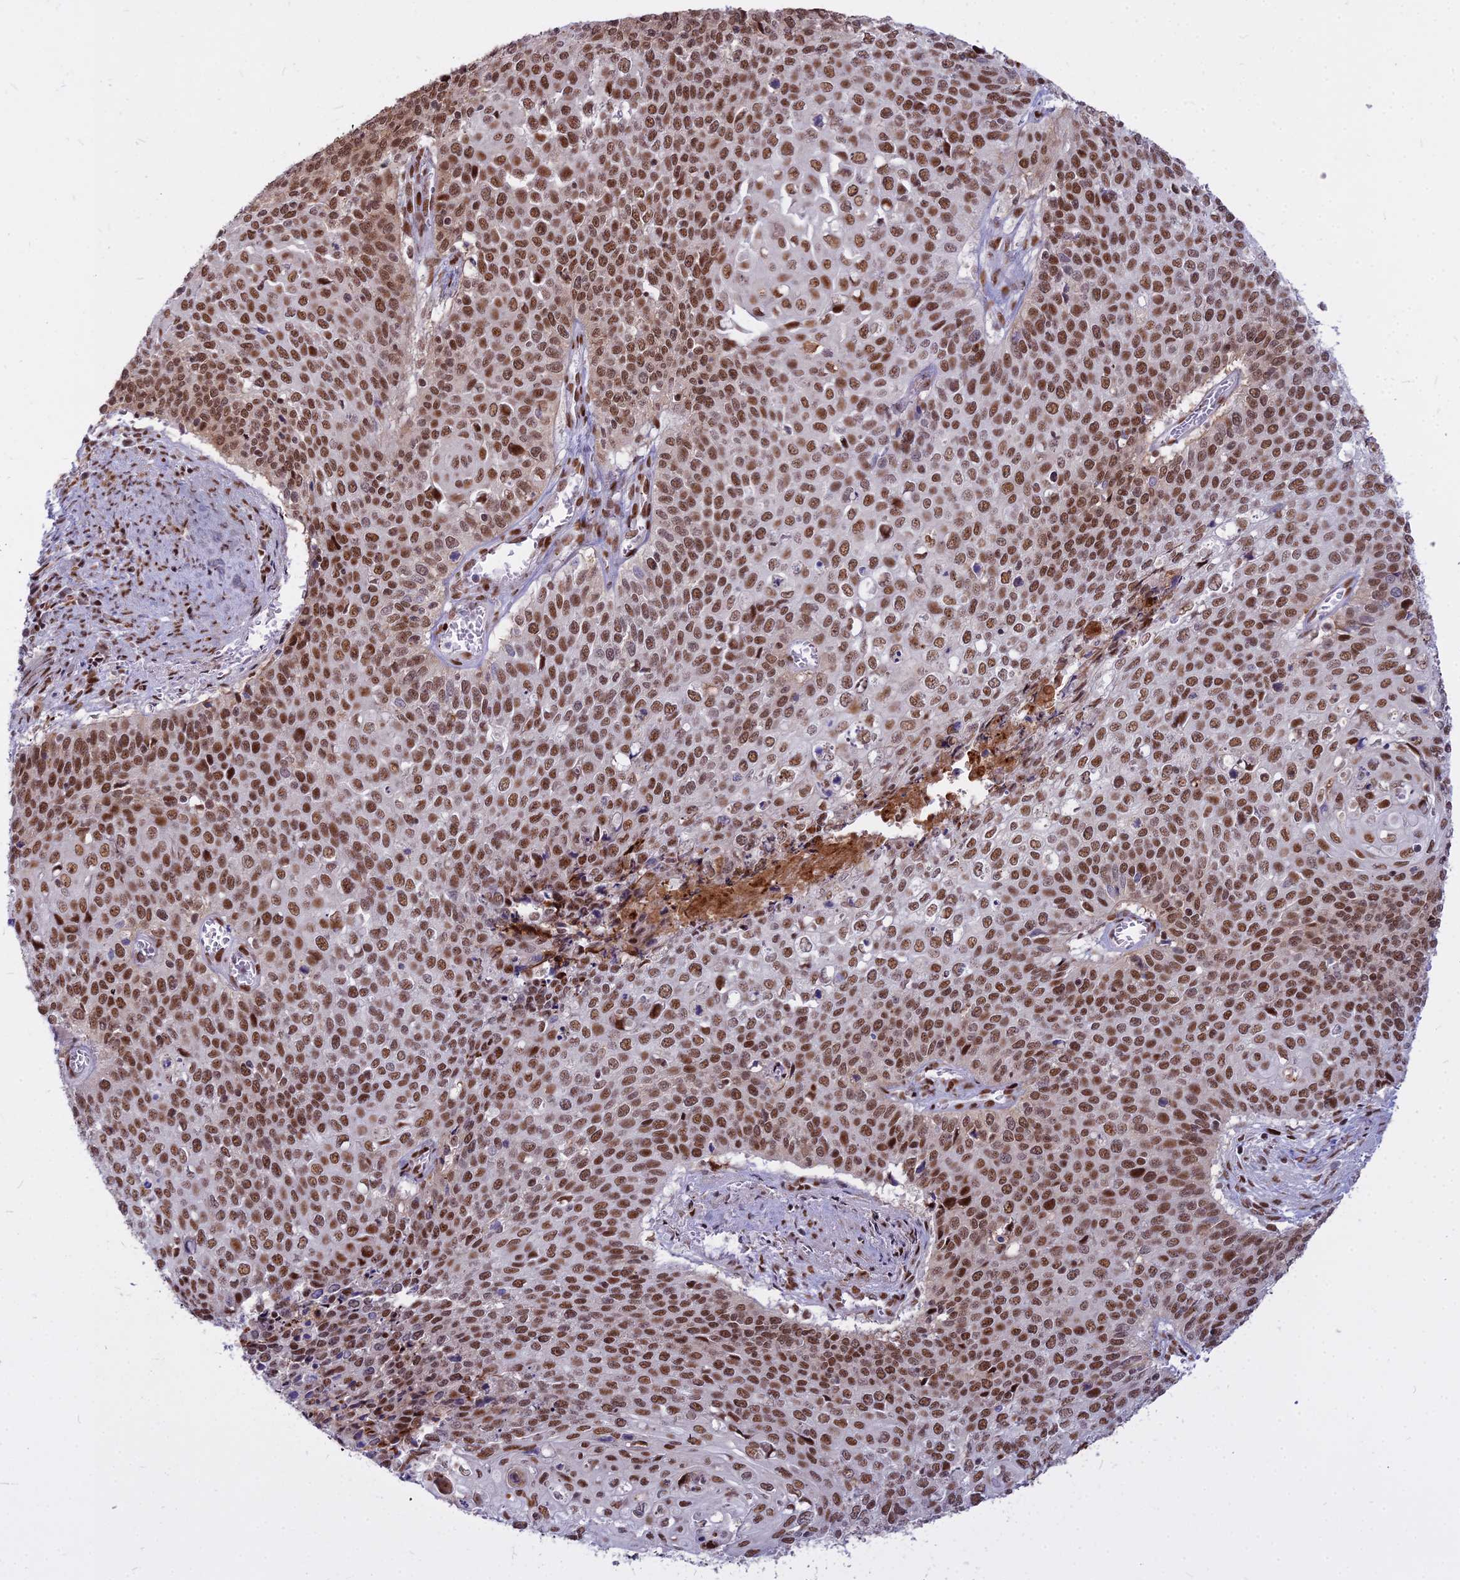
{"staining": {"intensity": "strong", "quantity": ">75%", "location": "nuclear"}, "tissue": "cervical cancer", "cell_type": "Tumor cells", "image_type": "cancer", "snomed": [{"axis": "morphology", "description": "Squamous cell carcinoma, NOS"}, {"axis": "topography", "description": "Cervix"}], "caption": "This is a photomicrograph of IHC staining of cervical cancer, which shows strong expression in the nuclear of tumor cells.", "gene": "ALG10", "patient": {"sex": "female", "age": 39}}